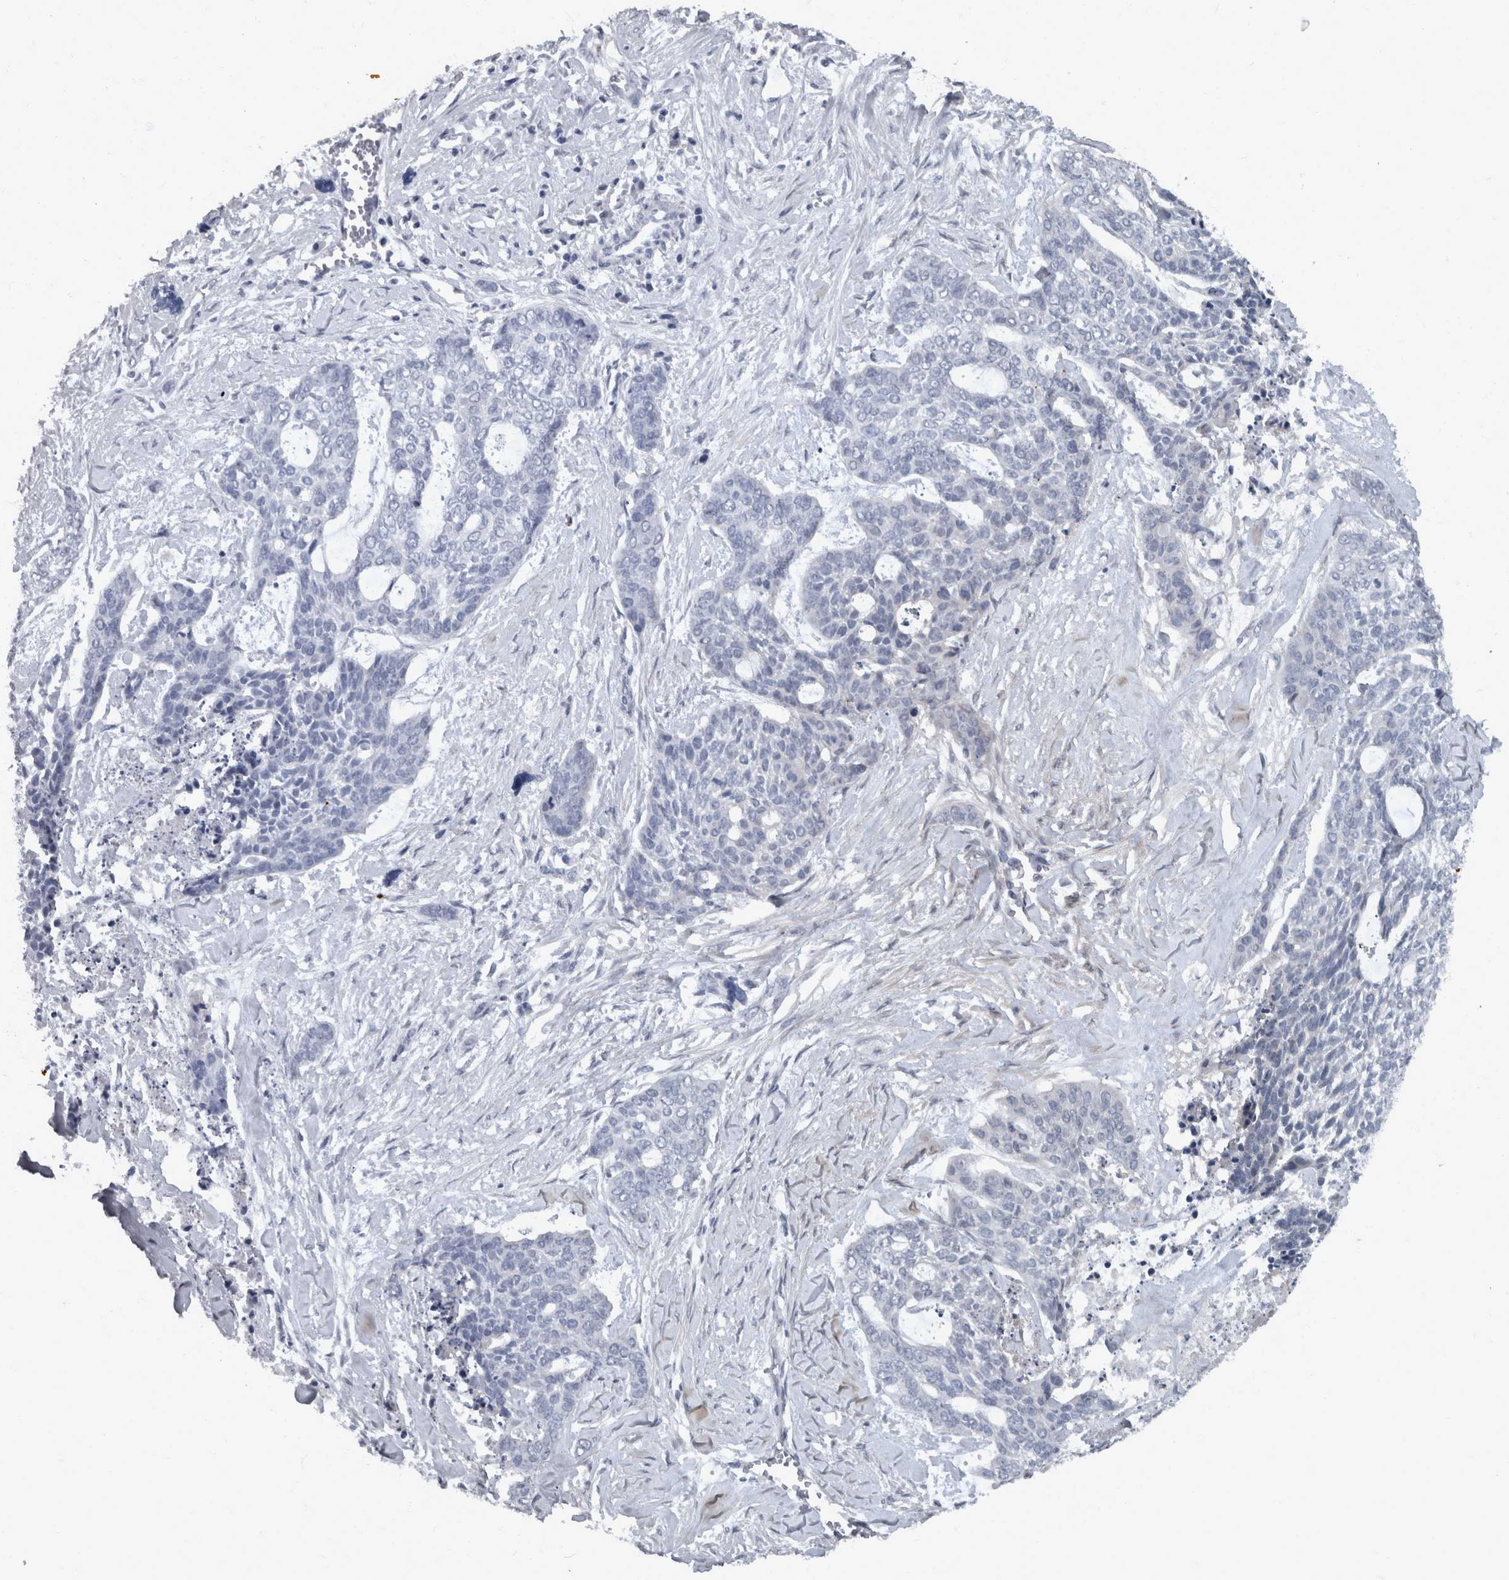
{"staining": {"intensity": "negative", "quantity": "none", "location": "none"}, "tissue": "skin cancer", "cell_type": "Tumor cells", "image_type": "cancer", "snomed": [{"axis": "morphology", "description": "Basal cell carcinoma"}, {"axis": "topography", "description": "Skin"}], "caption": "Tumor cells are negative for brown protein staining in skin basal cell carcinoma.", "gene": "WDR33", "patient": {"sex": "female", "age": 64}}